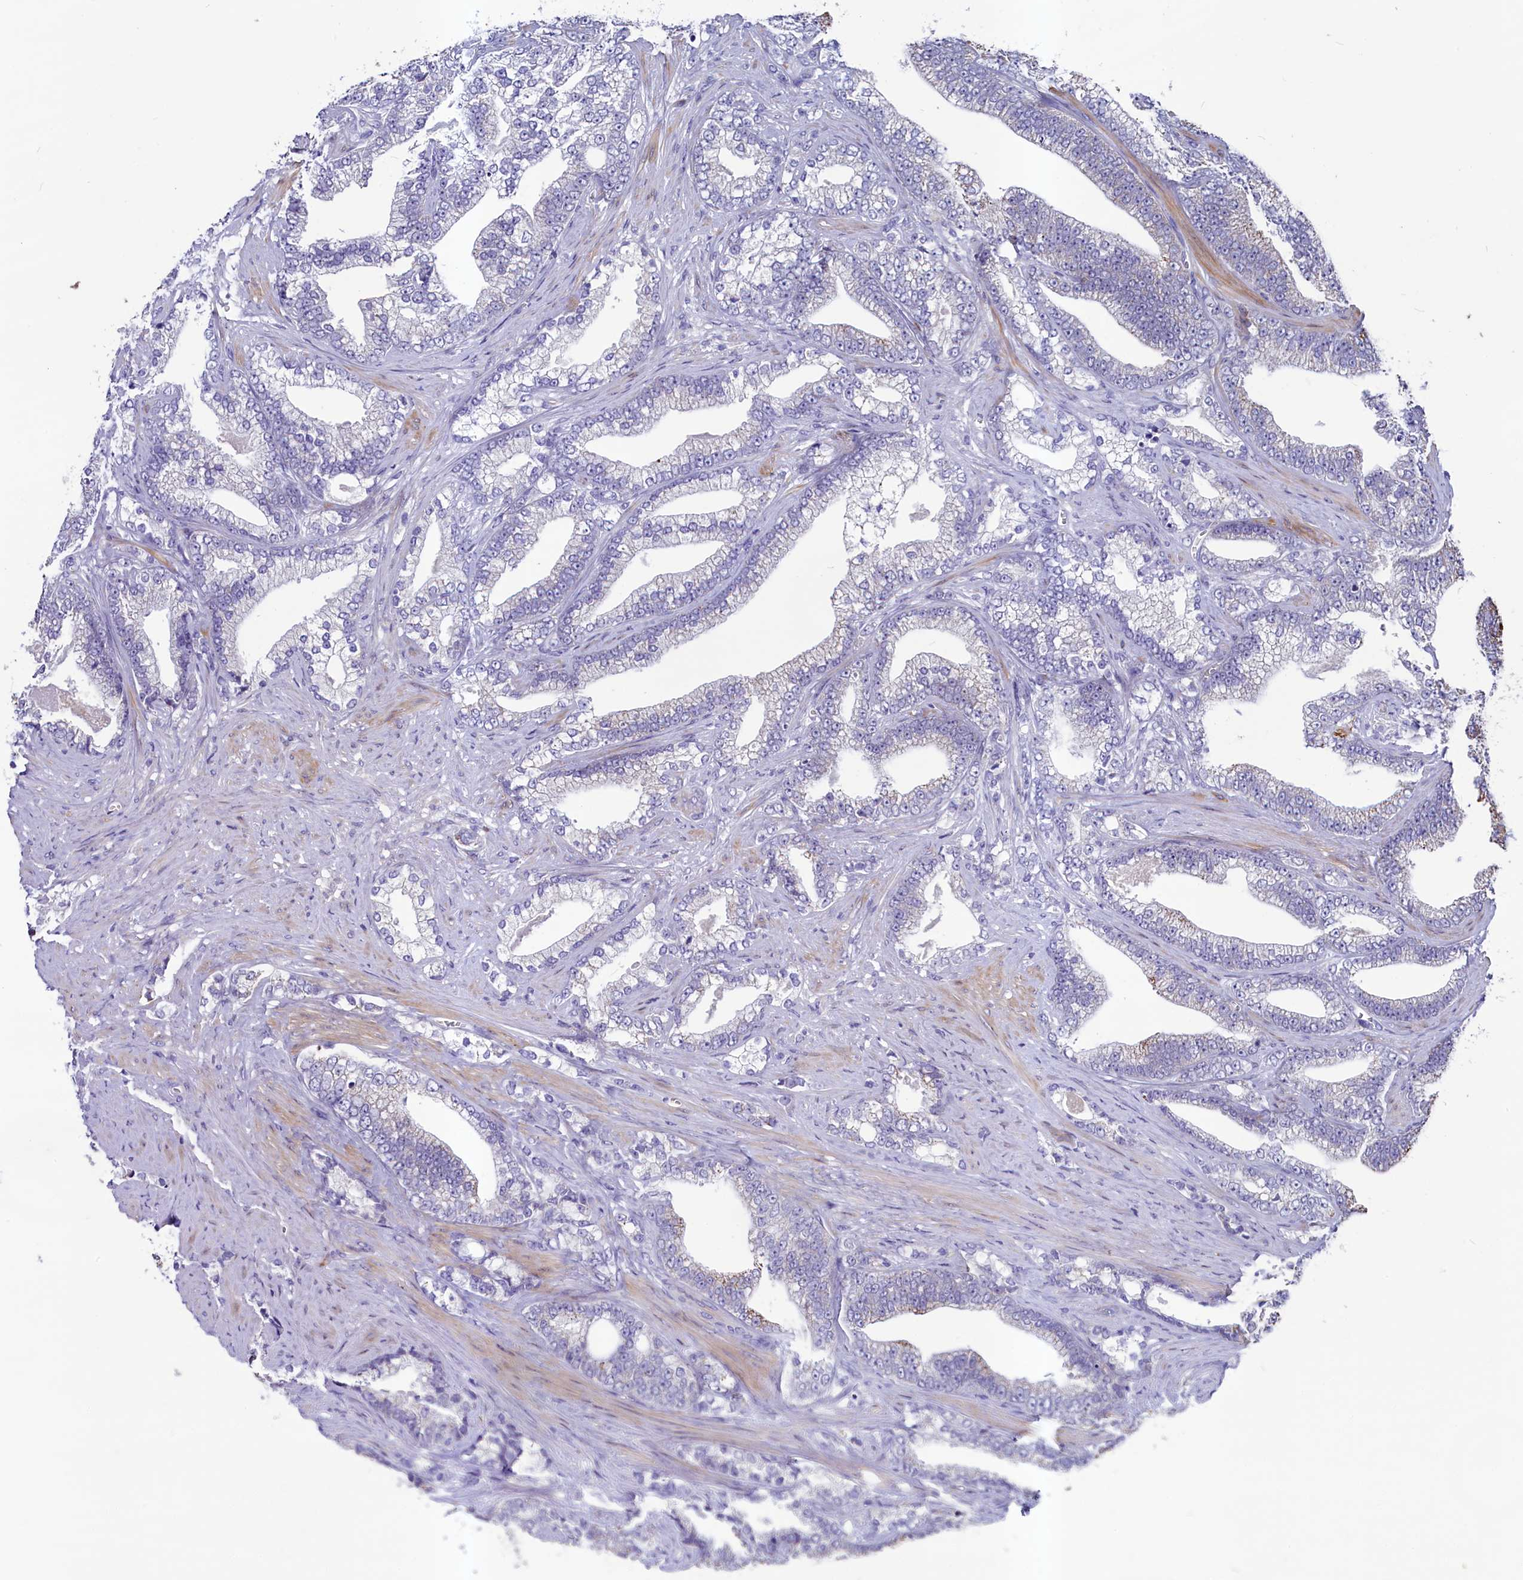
{"staining": {"intensity": "negative", "quantity": "none", "location": "none"}, "tissue": "prostate cancer", "cell_type": "Tumor cells", "image_type": "cancer", "snomed": [{"axis": "morphology", "description": "Adenocarcinoma, High grade"}, {"axis": "topography", "description": "Prostate and seminal vesicle, NOS"}], "caption": "The immunohistochemistry histopathology image has no significant positivity in tumor cells of high-grade adenocarcinoma (prostate) tissue.", "gene": "SCD5", "patient": {"sex": "male", "age": 67}}